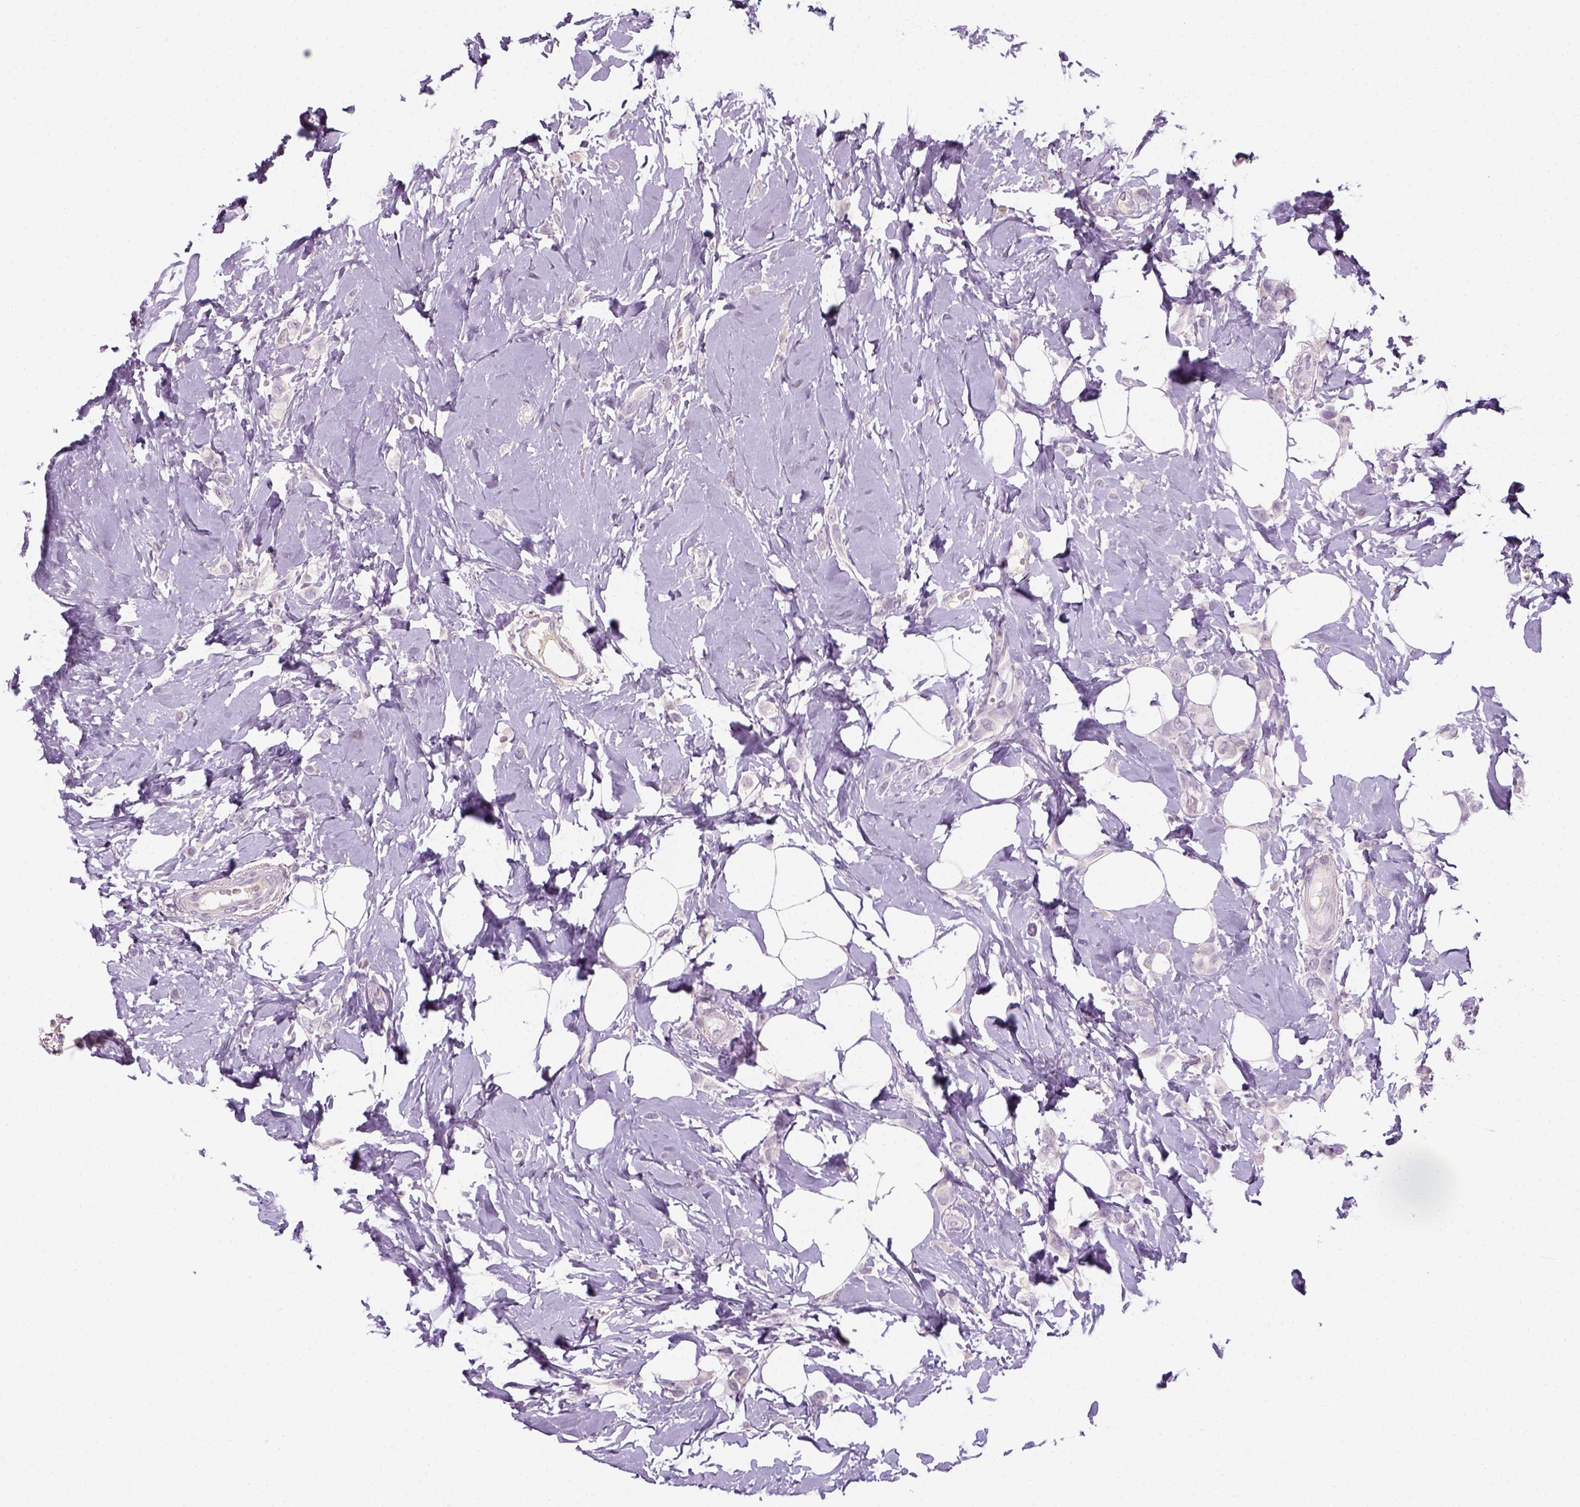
{"staining": {"intensity": "negative", "quantity": "none", "location": "none"}, "tissue": "breast cancer", "cell_type": "Tumor cells", "image_type": "cancer", "snomed": [{"axis": "morphology", "description": "Lobular carcinoma"}, {"axis": "topography", "description": "Breast"}], "caption": "Photomicrograph shows no protein staining in tumor cells of breast cancer tissue.", "gene": "GFI1B", "patient": {"sex": "female", "age": 66}}